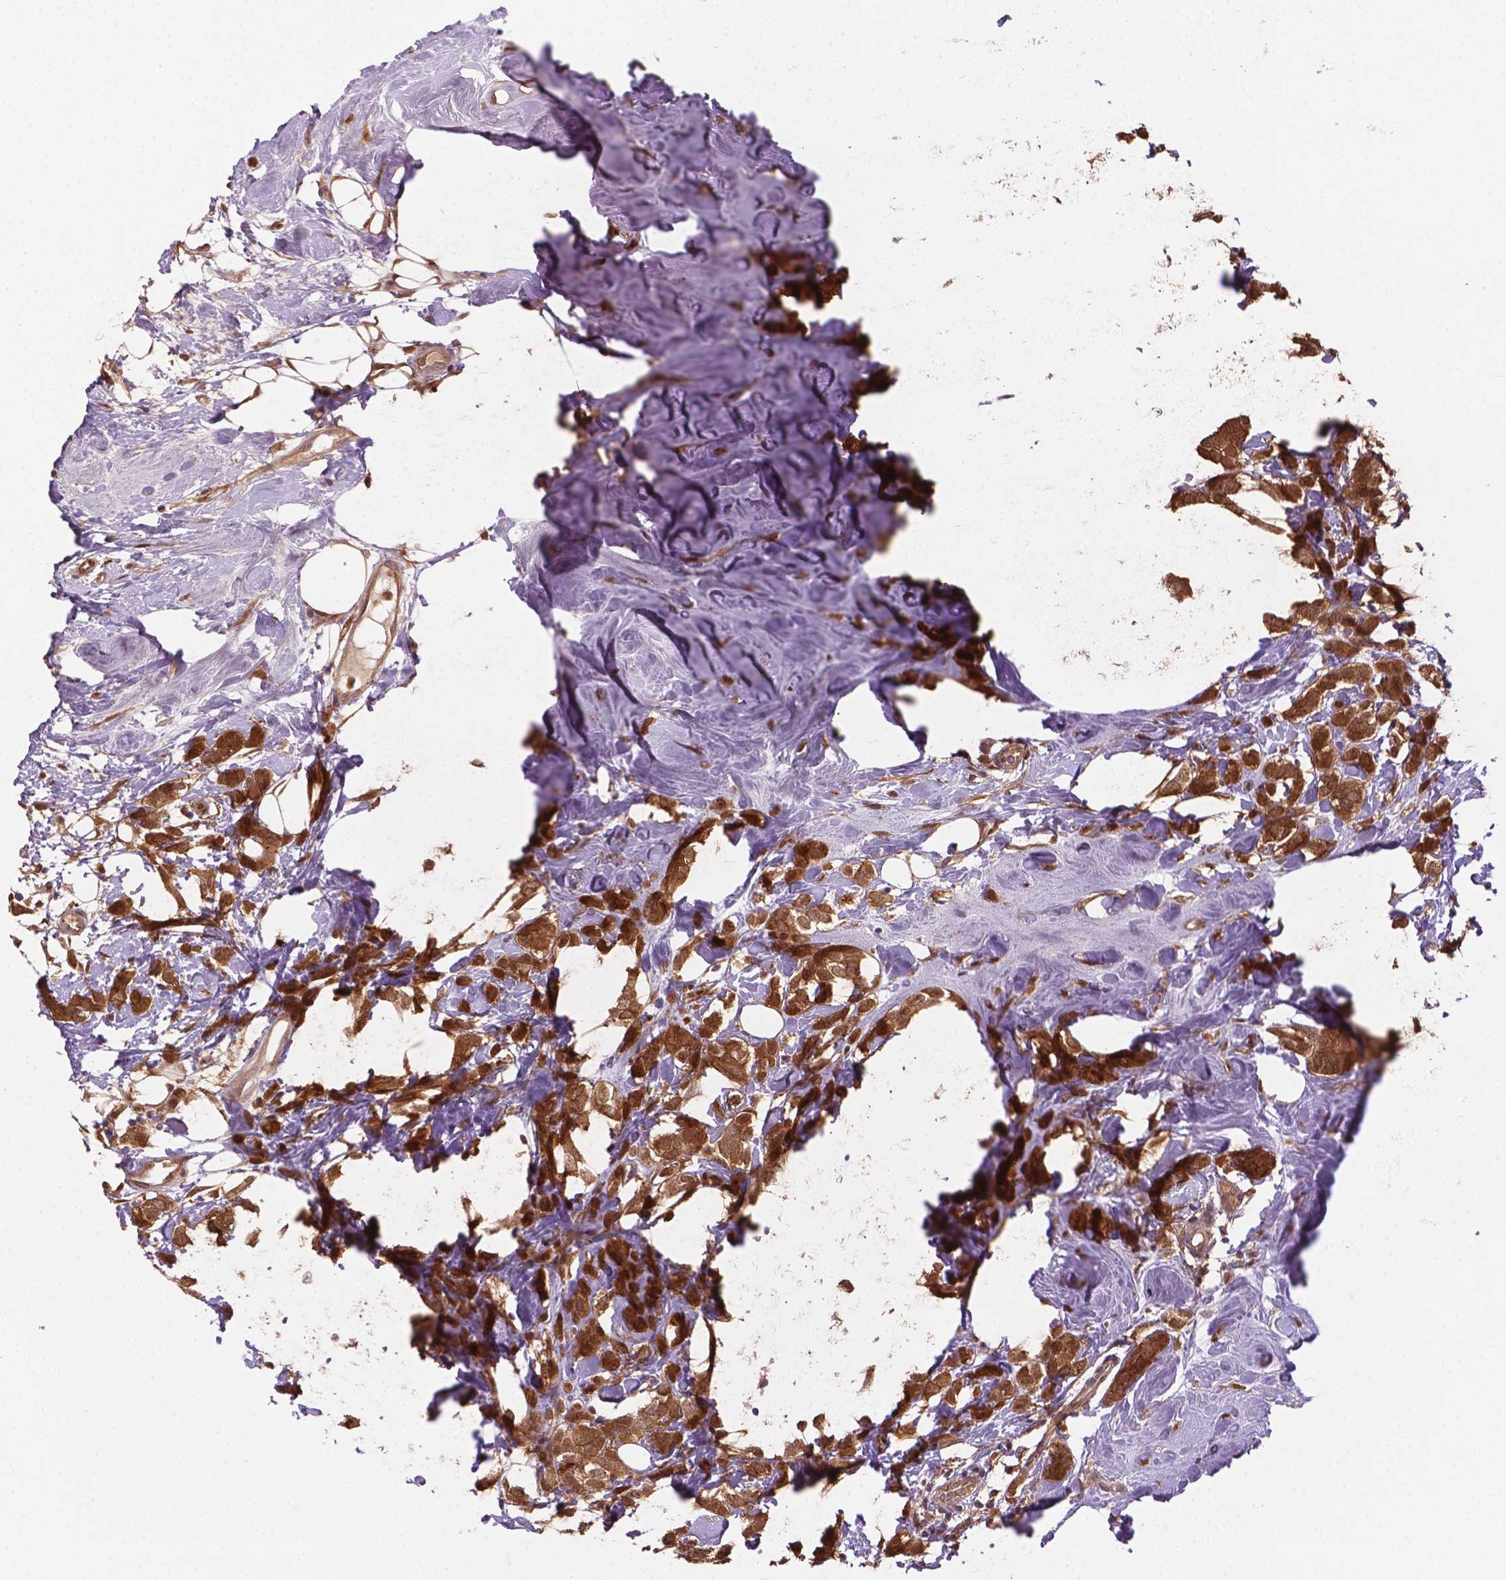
{"staining": {"intensity": "moderate", "quantity": ">75%", "location": "cytoplasmic/membranous,nuclear"}, "tissue": "breast cancer", "cell_type": "Tumor cells", "image_type": "cancer", "snomed": [{"axis": "morphology", "description": "Lobular carcinoma"}, {"axis": "topography", "description": "Breast"}], "caption": "A medium amount of moderate cytoplasmic/membranous and nuclear expression is identified in about >75% of tumor cells in breast cancer (lobular carcinoma) tissue.", "gene": "PLIN3", "patient": {"sex": "female", "age": 49}}